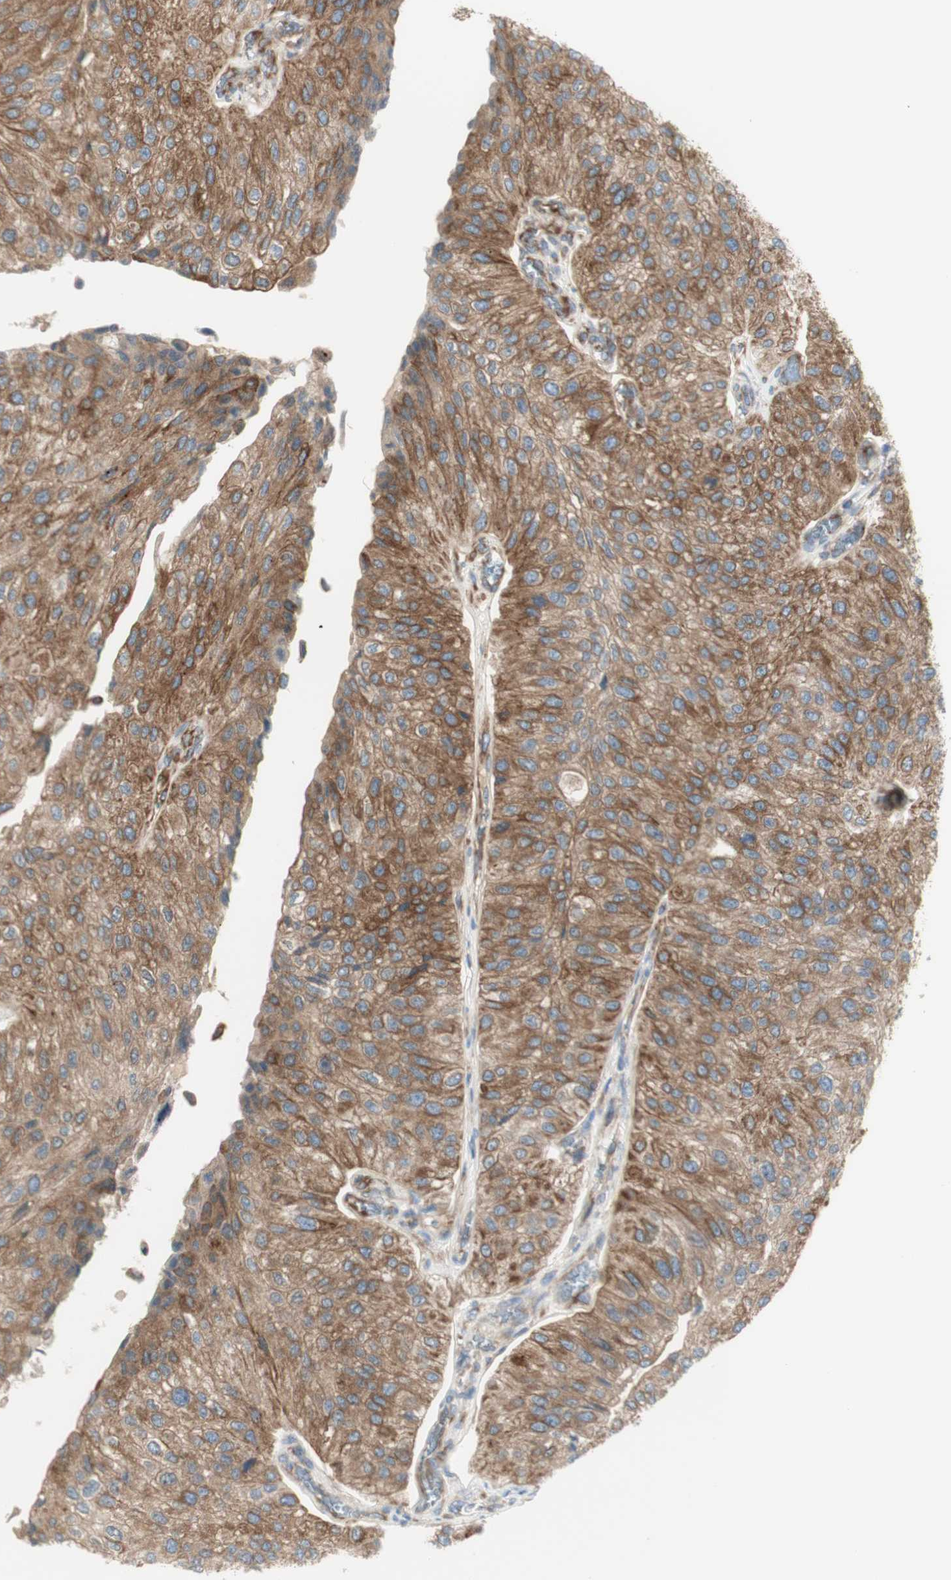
{"staining": {"intensity": "moderate", "quantity": ">75%", "location": "cytoplasmic/membranous"}, "tissue": "urothelial cancer", "cell_type": "Tumor cells", "image_type": "cancer", "snomed": [{"axis": "morphology", "description": "Urothelial carcinoma, High grade"}, {"axis": "topography", "description": "Kidney"}, {"axis": "topography", "description": "Urinary bladder"}], "caption": "IHC of urothelial cancer demonstrates medium levels of moderate cytoplasmic/membranous staining in approximately >75% of tumor cells.", "gene": "MANF", "patient": {"sex": "male", "age": 77}}